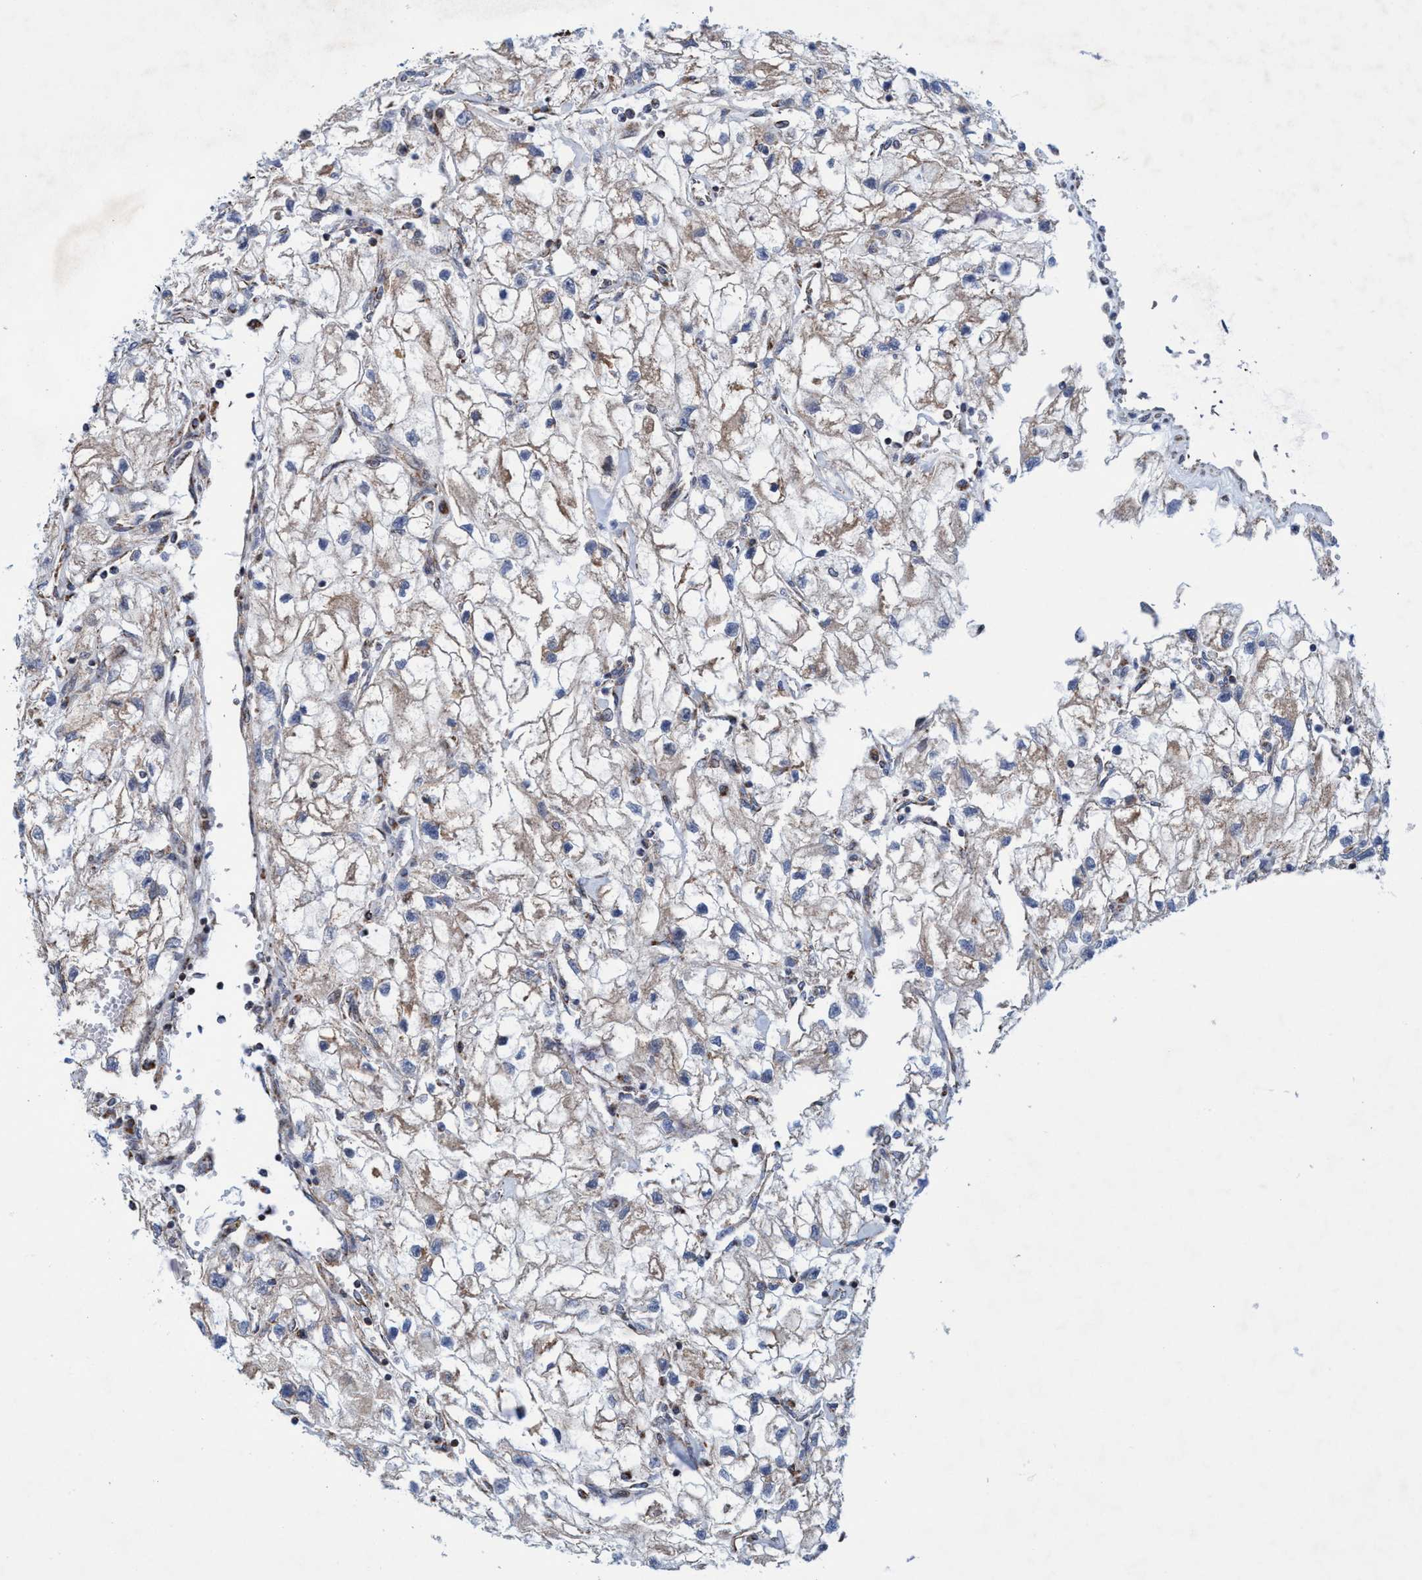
{"staining": {"intensity": "weak", "quantity": "25%-75%", "location": "cytoplasmic/membranous"}, "tissue": "renal cancer", "cell_type": "Tumor cells", "image_type": "cancer", "snomed": [{"axis": "morphology", "description": "Adenocarcinoma, NOS"}, {"axis": "topography", "description": "Kidney"}], "caption": "A micrograph showing weak cytoplasmic/membranous positivity in approximately 25%-75% of tumor cells in adenocarcinoma (renal), as visualized by brown immunohistochemical staining.", "gene": "POLR1F", "patient": {"sex": "female", "age": 70}}